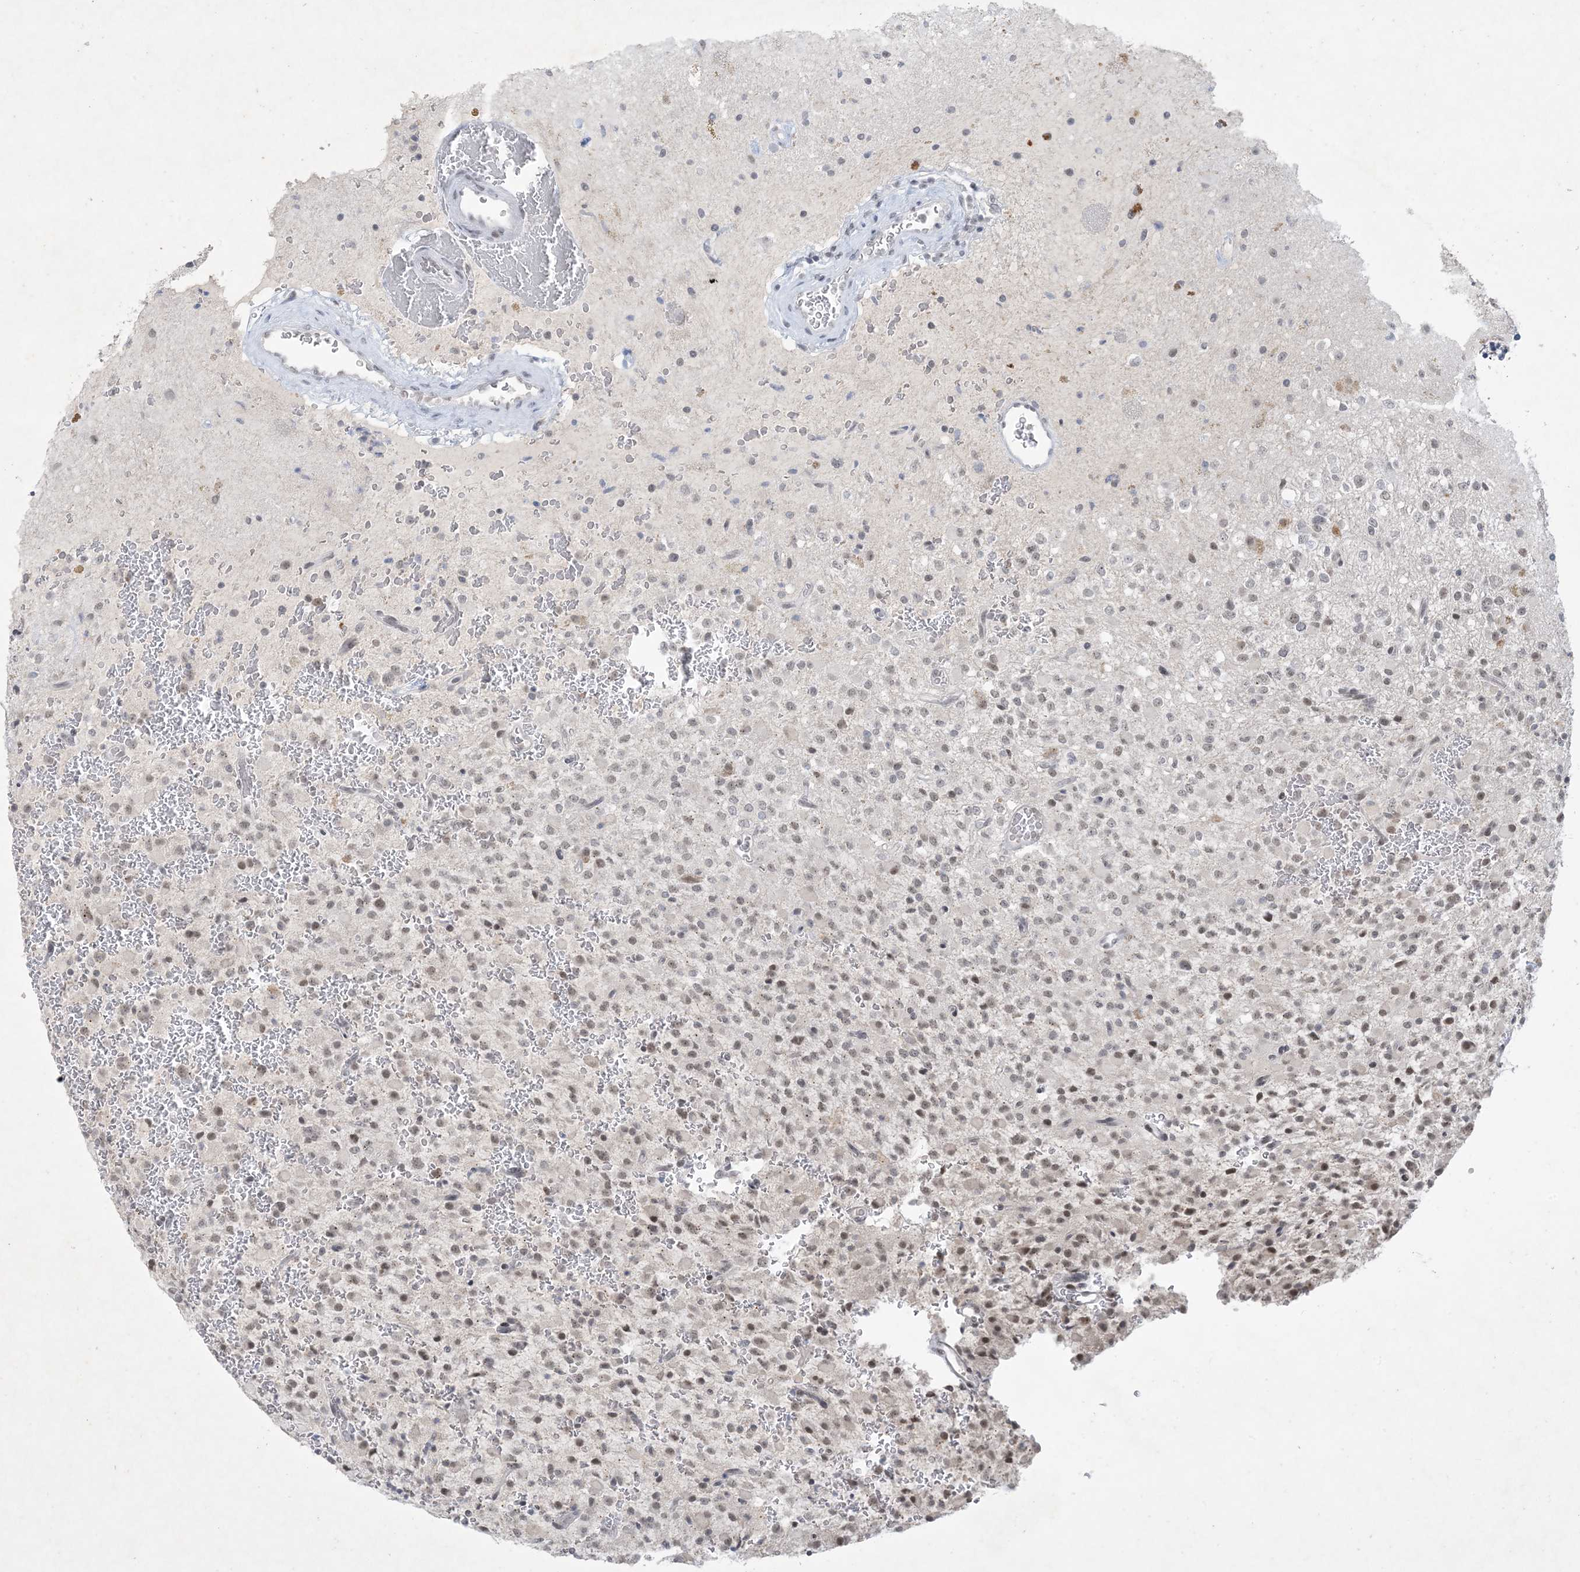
{"staining": {"intensity": "weak", "quantity": "<25%", "location": "nuclear"}, "tissue": "glioma", "cell_type": "Tumor cells", "image_type": "cancer", "snomed": [{"axis": "morphology", "description": "Glioma, malignant, High grade"}, {"axis": "topography", "description": "Brain"}], "caption": "IHC of malignant glioma (high-grade) shows no expression in tumor cells. The staining was performed using DAB to visualize the protein expression in brown, while the nuclei were stained in blue with hematoxylin (Magnification: 20x).", "gene": "ZNF674", "patient": {"sex": "male", "age": 34}}